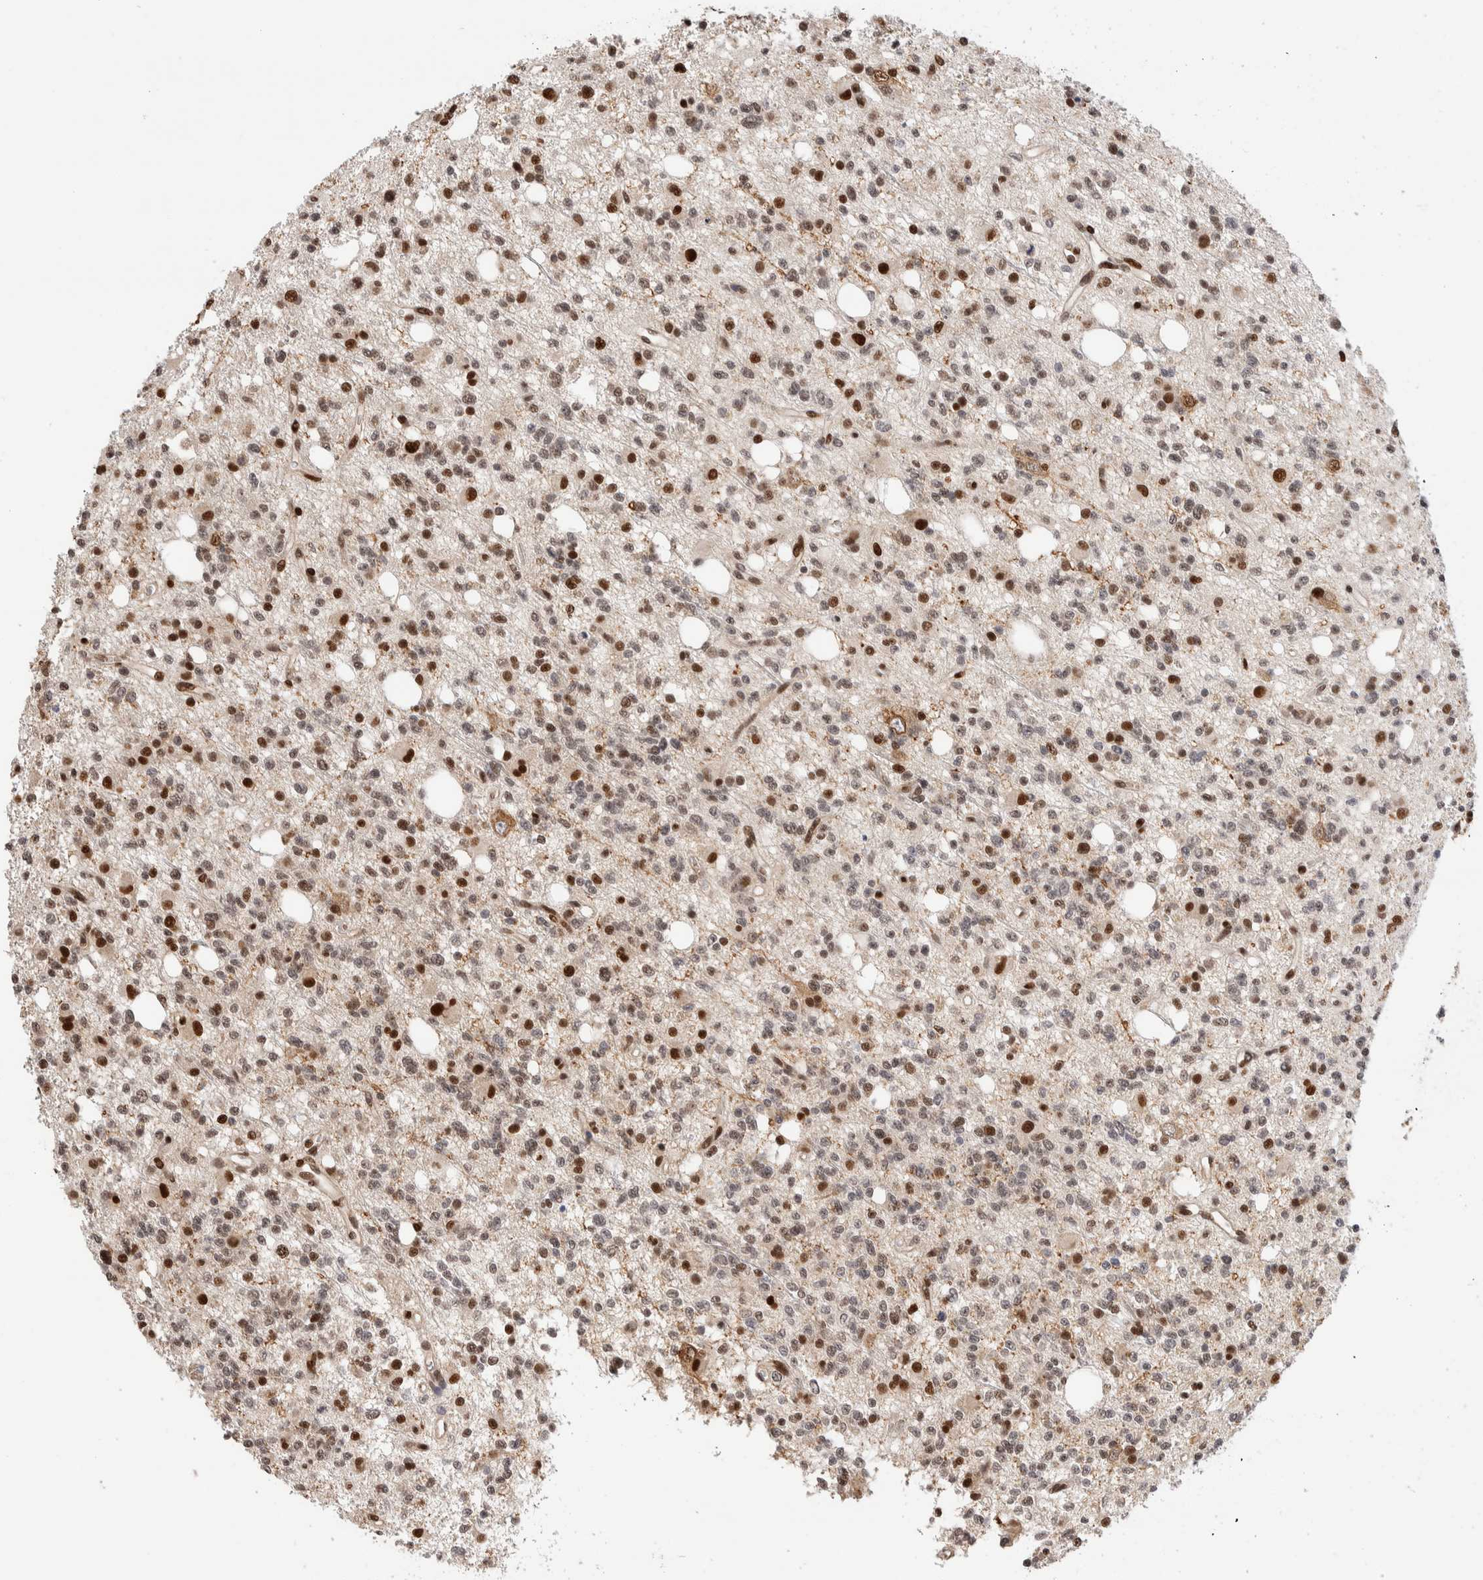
{"staining": {"intensity": "strong", "quantity": "<25%", "location": "nuclear"}, "tissue": "glioma", "cell_type": "Tumor cells", "image_type": "cancer", "snomed": [{"axis": "morphology", "description": "Glioma, malignant, High grade"}, {"axis": "topography", "description": "Brain"}], "caption": "Immunohistochemistry (IHC) micrograph of human glioma stained for a protein (brown), which shows medium levels of strong nuclear staining in approximately <25% of tumor cells.", "gene": "NSMAF", "patient": {"sex": "female", "age": 62}}